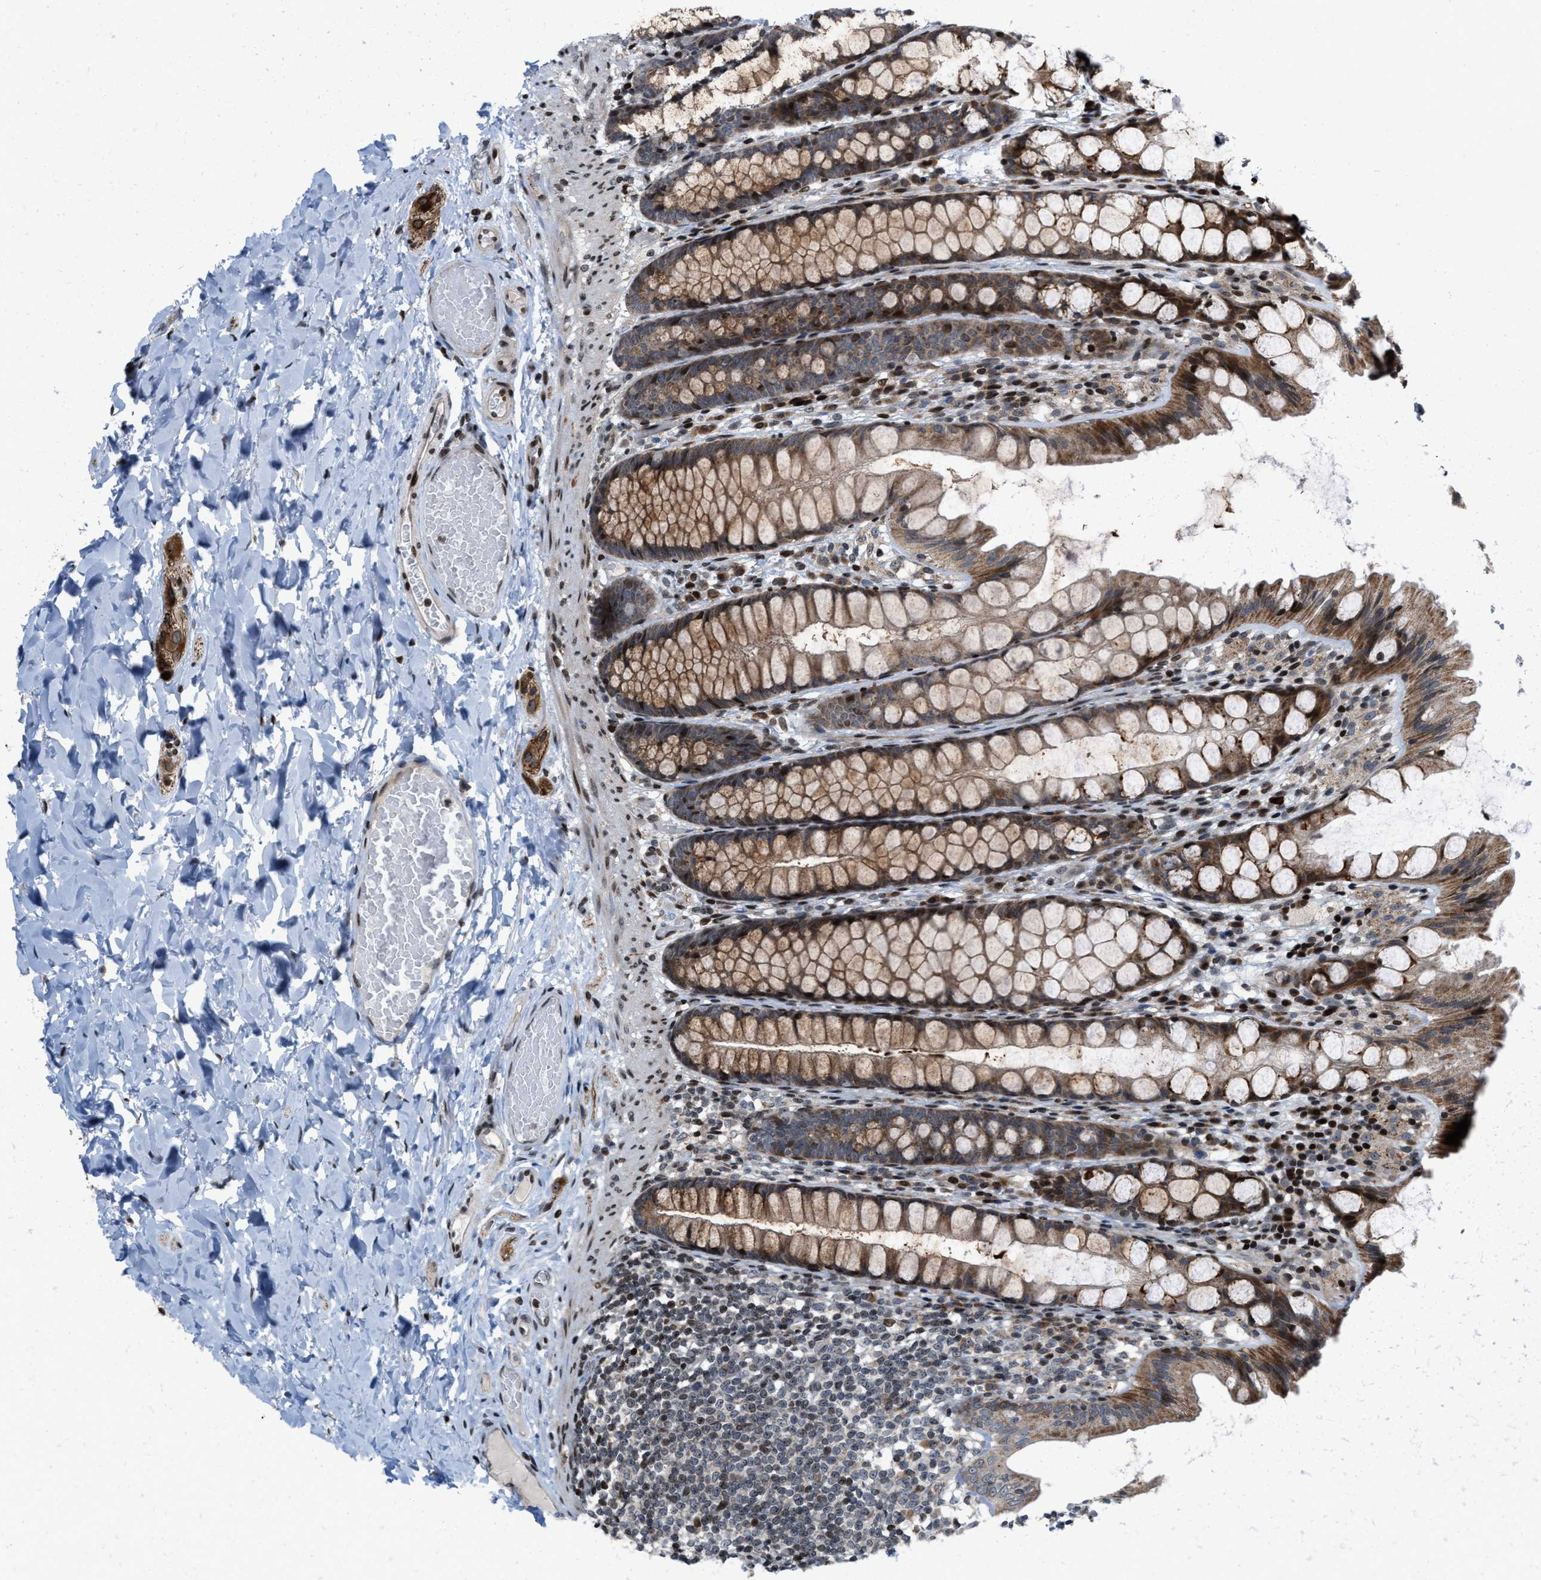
{"staining": {"intensity": "moderate", "quantity": ">75%", "location": "nuclear"}, "tissue": "colon", "cell_type": "Endothelial cells", "image_type": "normal", "snomed": [{"axis": "morphology", "description": "Normal tissue, NOS"}, {"axis": "topography", "description": "Colon"}], "caption": "Immunohistochemistry (IHC) (DAB (3,3'-diaminobenzidine)) staining of unremarkable colon exhibits moderate nuclear protein positivity in about >75% of endothelial cells. The staining was performed using DAB (3,3'-diaminobenzidine) to visualize the protein expression in brown, while the nuclei were stained in blue with hematoxylin (Magnification: 20x).", "gene": "PDZD2", "patient": {"sex": "male", "age": 47}}